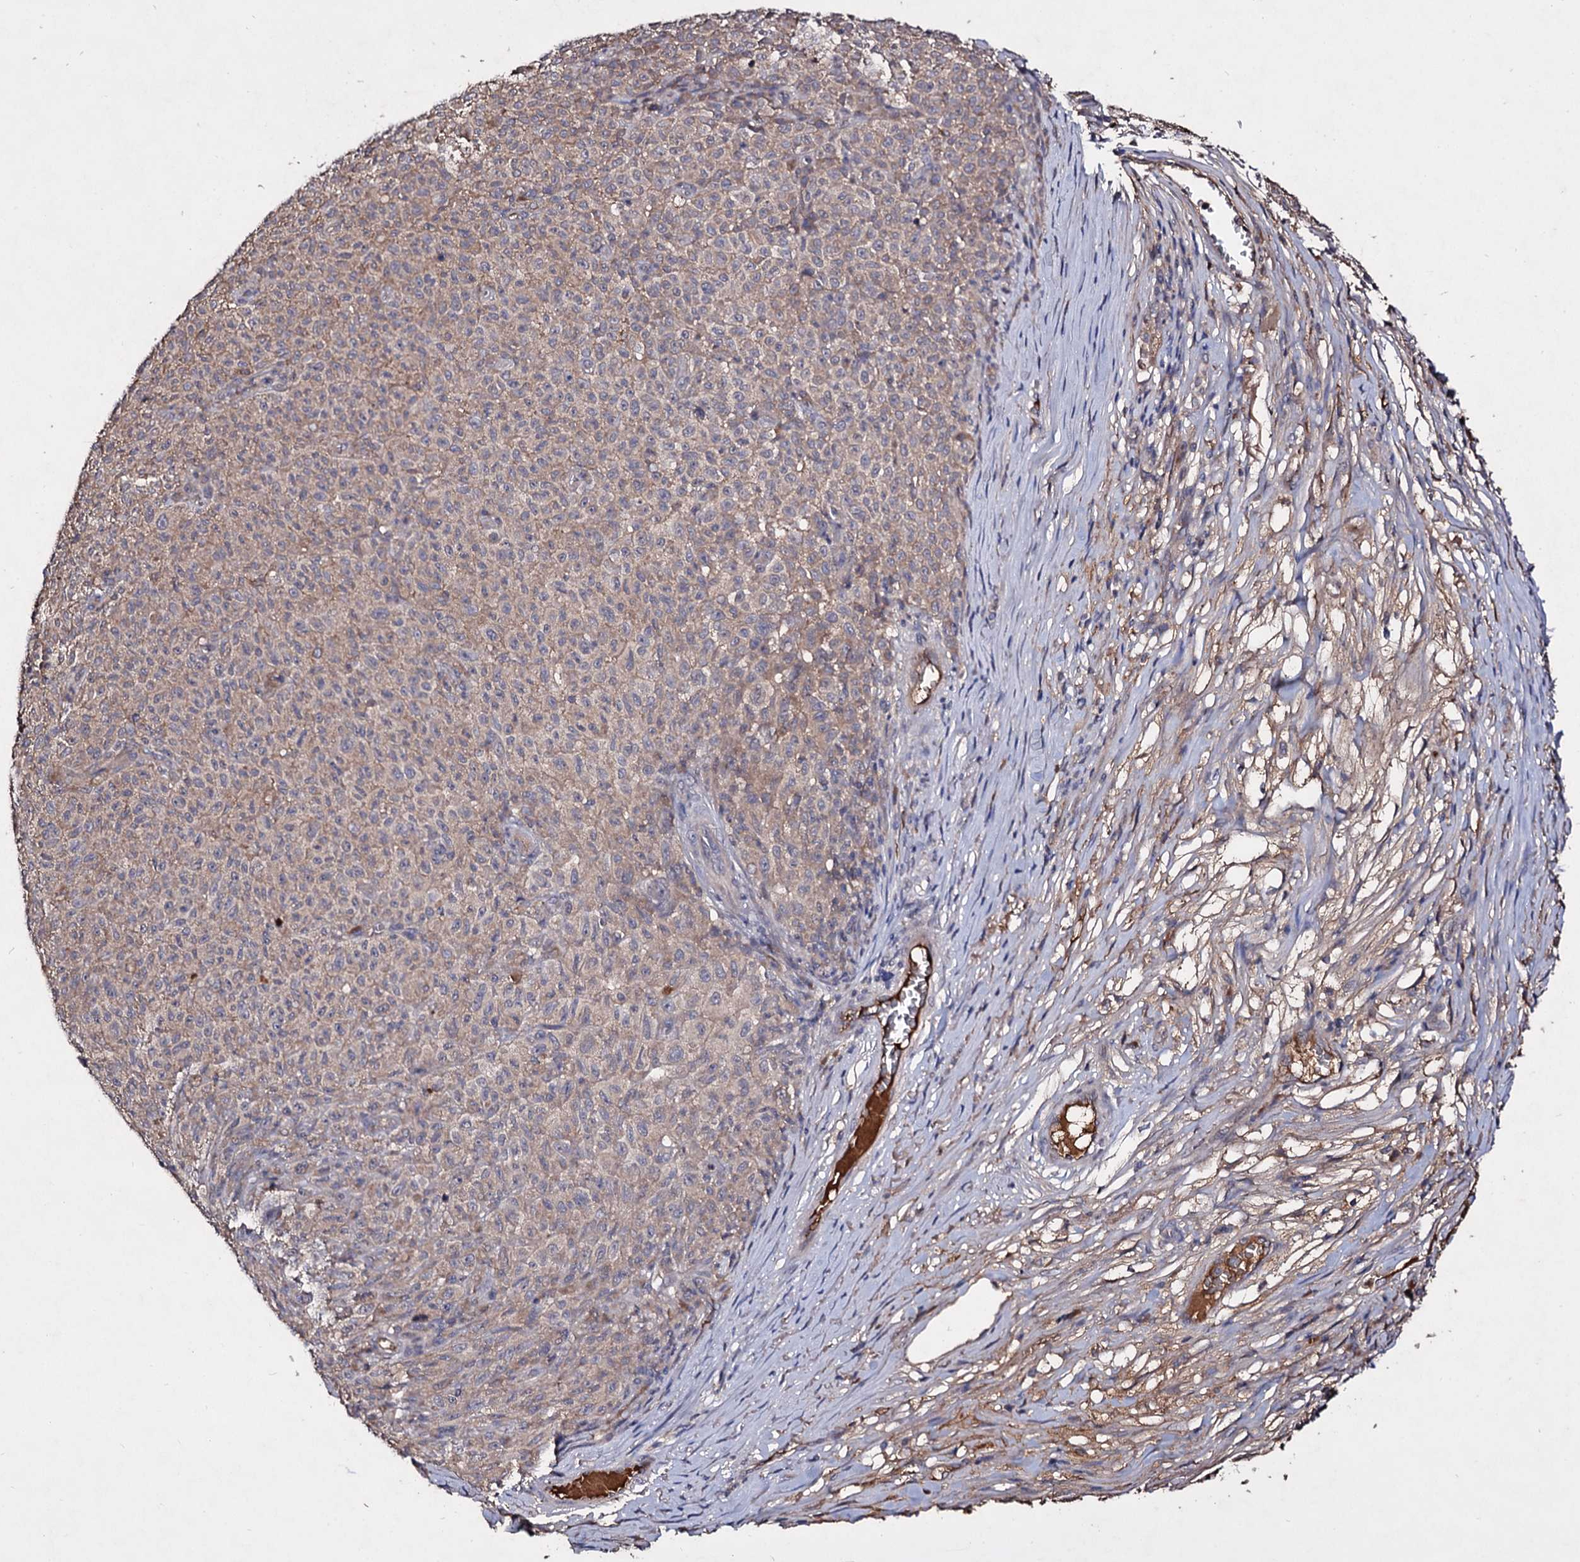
{"staining": {"intensity": "weak", "quantity": ">75%", "location": "cytoplasmic/membranous"}, "tissue": "melanoma", "cell_type": "Tumor cells", "image_type": "cancer", "snomed": [{"axis": "morphology", "description": "Malignant melanoma, NOS"}, {"axis": "topography", "description": "Skin"}], "caption": "Weak cytoplasmic/membranous expression is identified in about >75% of tumor cells in melanoma. (IHC, brightfield microscopy, high magnification).", "gene": "ARFIP2", "patient": {"sex": "female", "age": 82}}